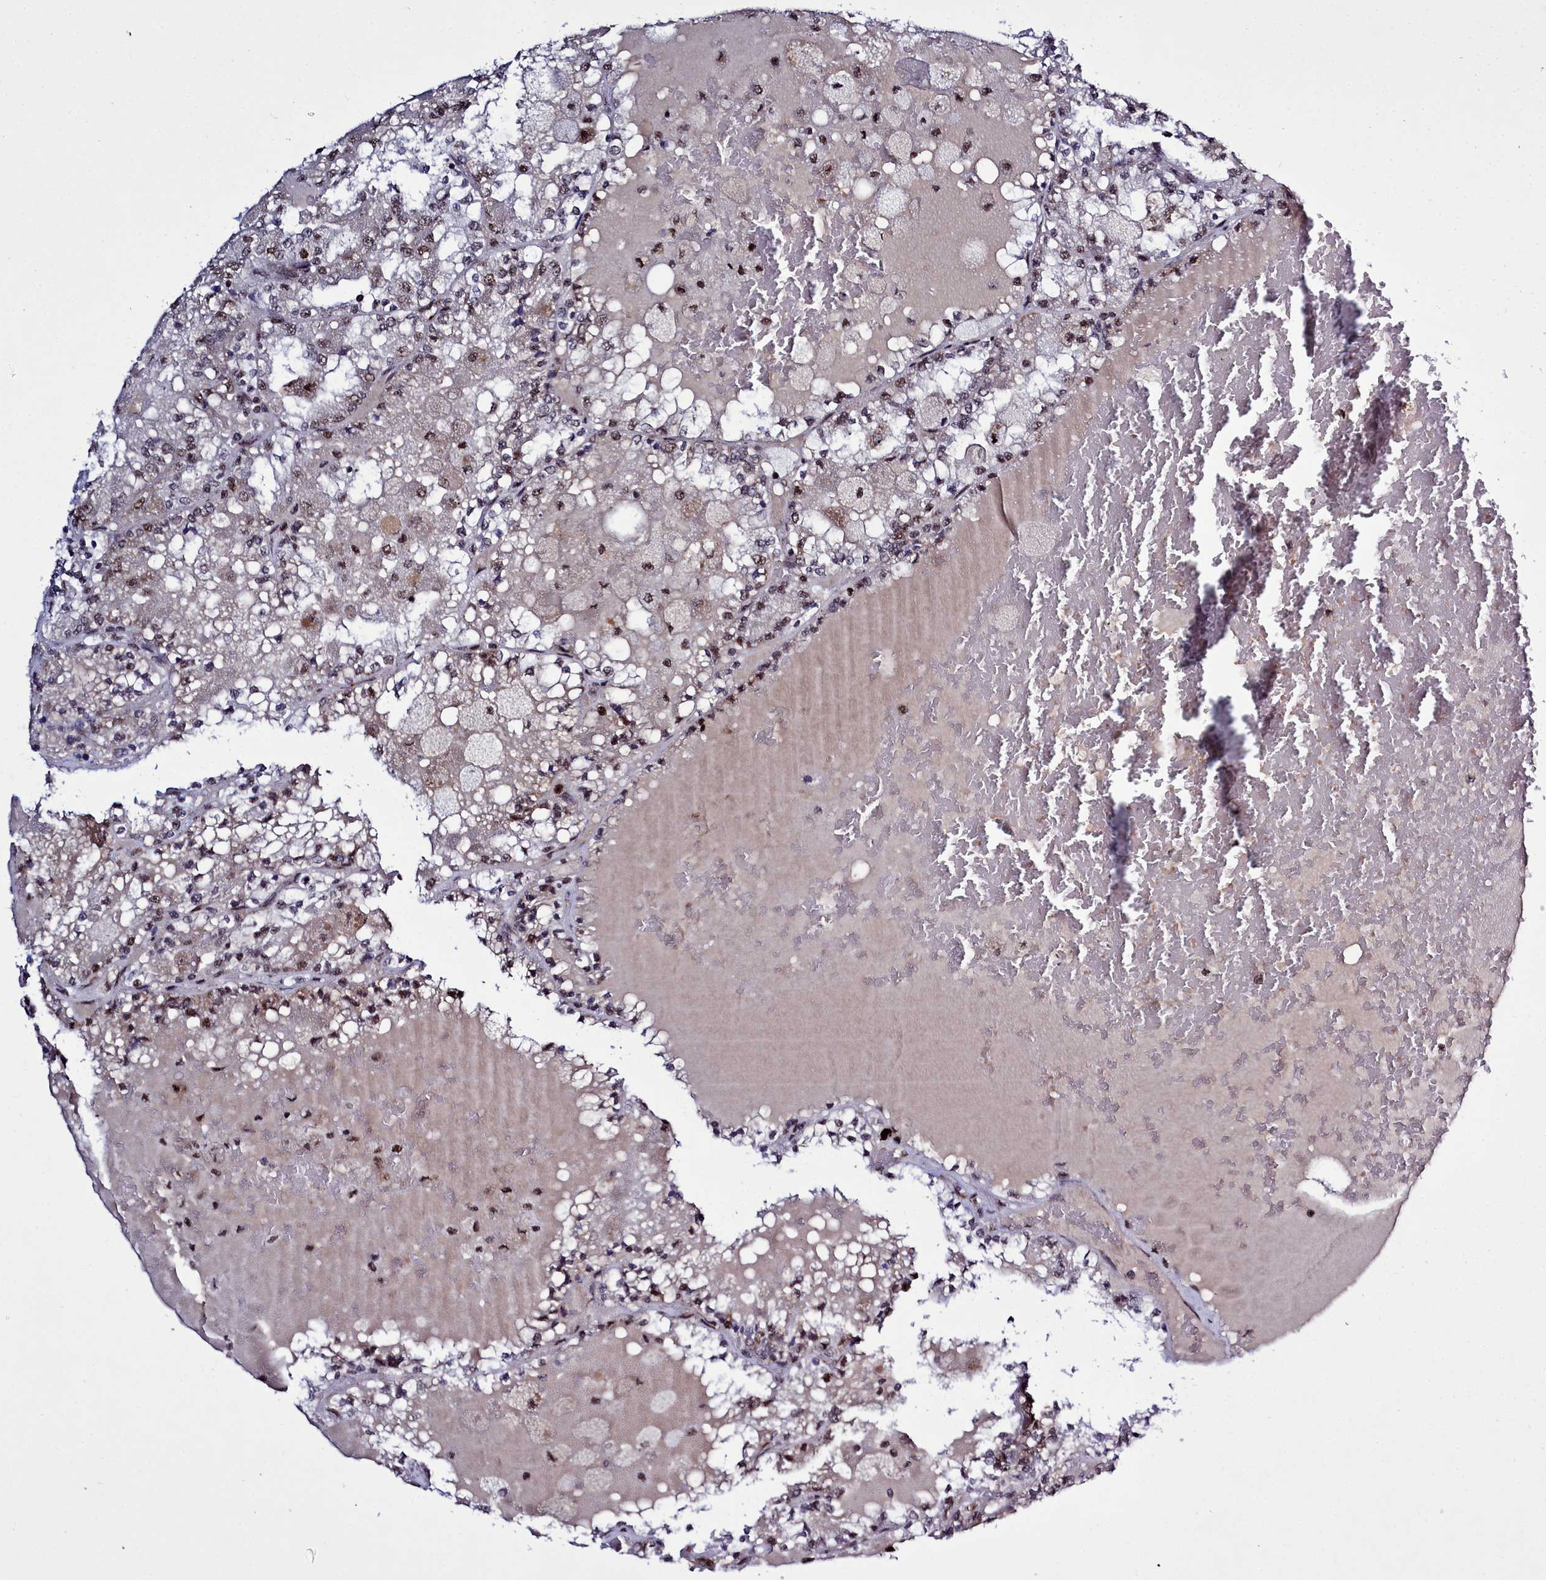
{"staining": {"intensity": "moderate", "quantity": "25%-75%", "location": "nuclear"}, "tissue": "renal cancer", "cell_type": "Tumor cells", "image_type": "cancer", "snomed": [{"axis": "morphology", "description": "Adenocarcinoma, NOS"}, {"axis": "topography", "description": "Kidney"}], "caption": "Protein analysis of renal cancer (adenocarcinoma) tissue shows moderate nuclear positivity in approximately 25%-75% of tumor cells.", "gene": "POM121L2", "patient": {"sex": "female", "age": 56}}